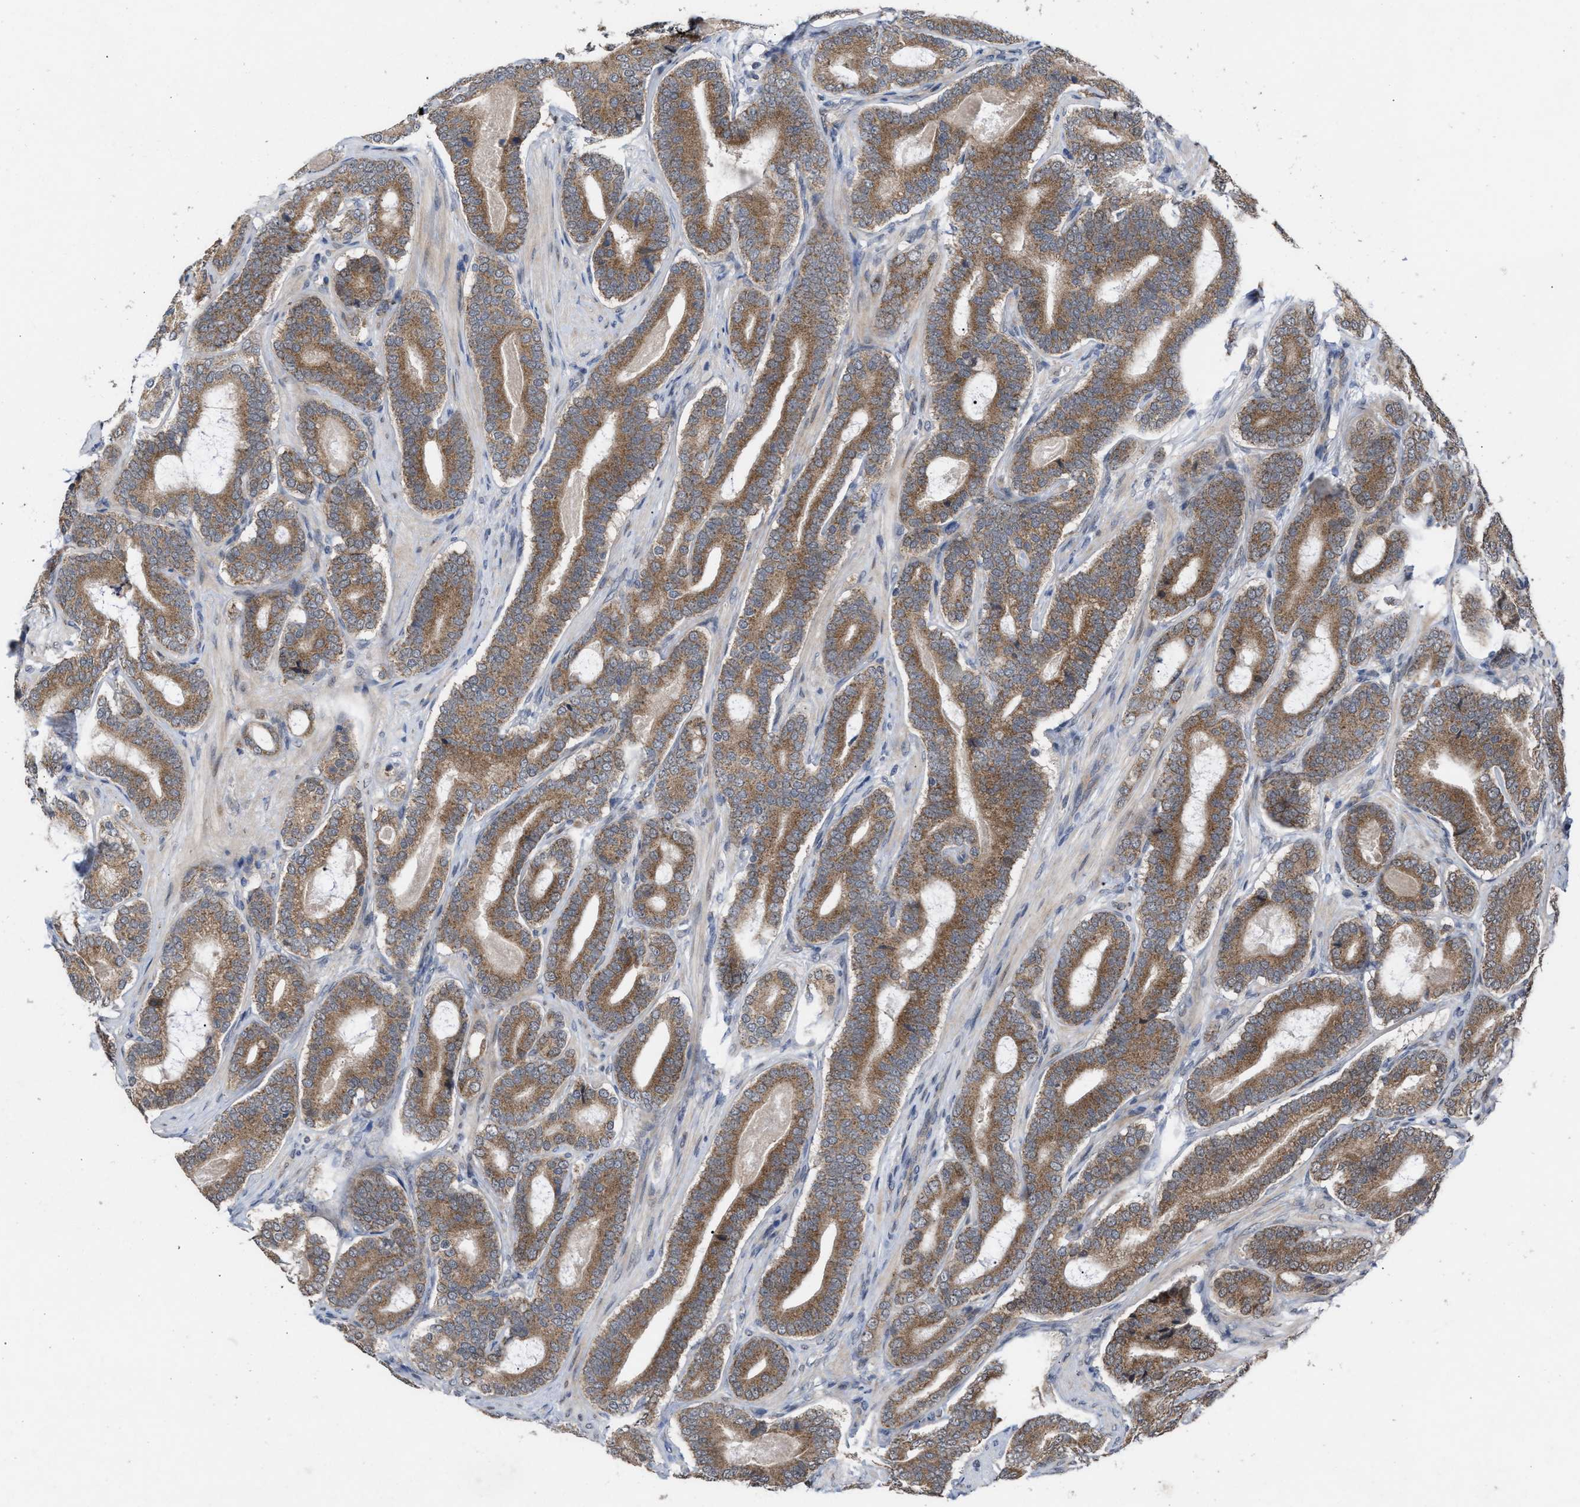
{"staining": {"intensity": "moderate", "quantity": ">75%", "location": "cytoplasmic/membranous"}, "tissue": "prostate cancer", "cell_type": "Tumor cells", "image_type": "cancer", "snomed": [{"axis": "morphology", "description": "Adenocarcinoma, High grade"}, {"axis": "topography", "description": "Prostate"}], "caption": "The micrograph exhibits a brown stain indicating the presence of a protein in the cytoplasmic/membranous of tumor cells in prostate cancer (adenocarcinoma (high-grade)).", "gene": "MKNK2", "patient": {"sex": "male", "age": 60}}